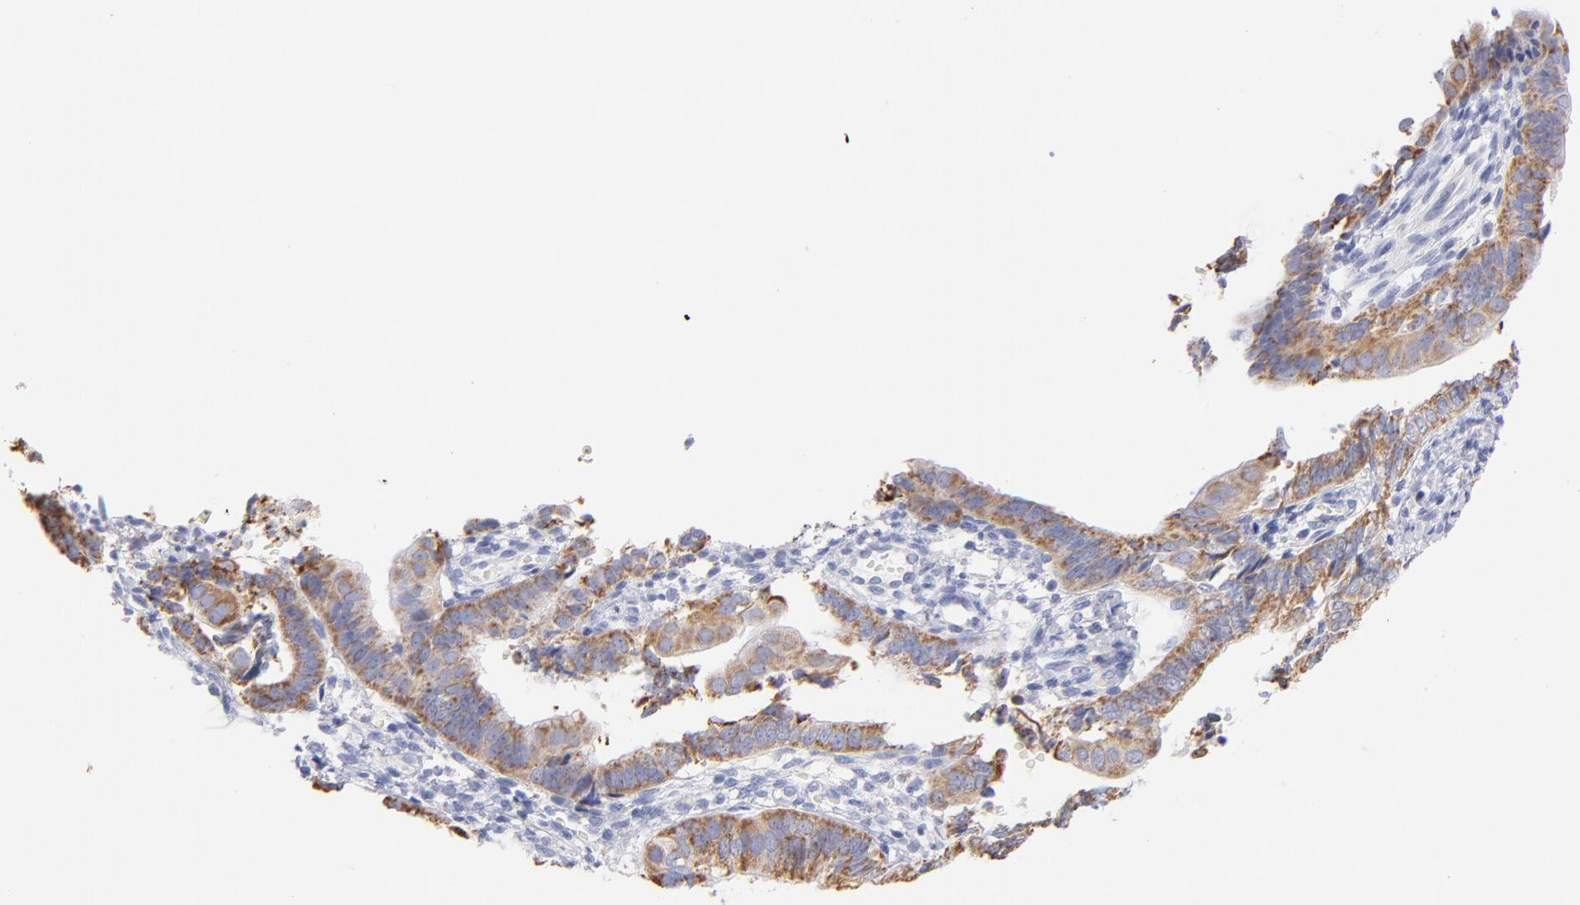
{"staining": {"intensity": "strong", "quantity": ">75%", "location": "cytoplasmic/membranous"}, "tissue": "endometrial cancer", "cell_type": "Tumor cells", "image_type": "cancer", "snomed": [{"axis": "morphology", "description": "Adenocarcinoma, NOS"}, {"axis": "topography", "description": "Endometrium"}], "caption": "About >75% of tumor cells in endometrial cancer (adenocarcinoma) show strong cytoplasmic/membranous protein positivity as visualized by brown immunohistochemical staining.", "gene": "AIFM1", "patient": {"sex": "female", "age": 63}}